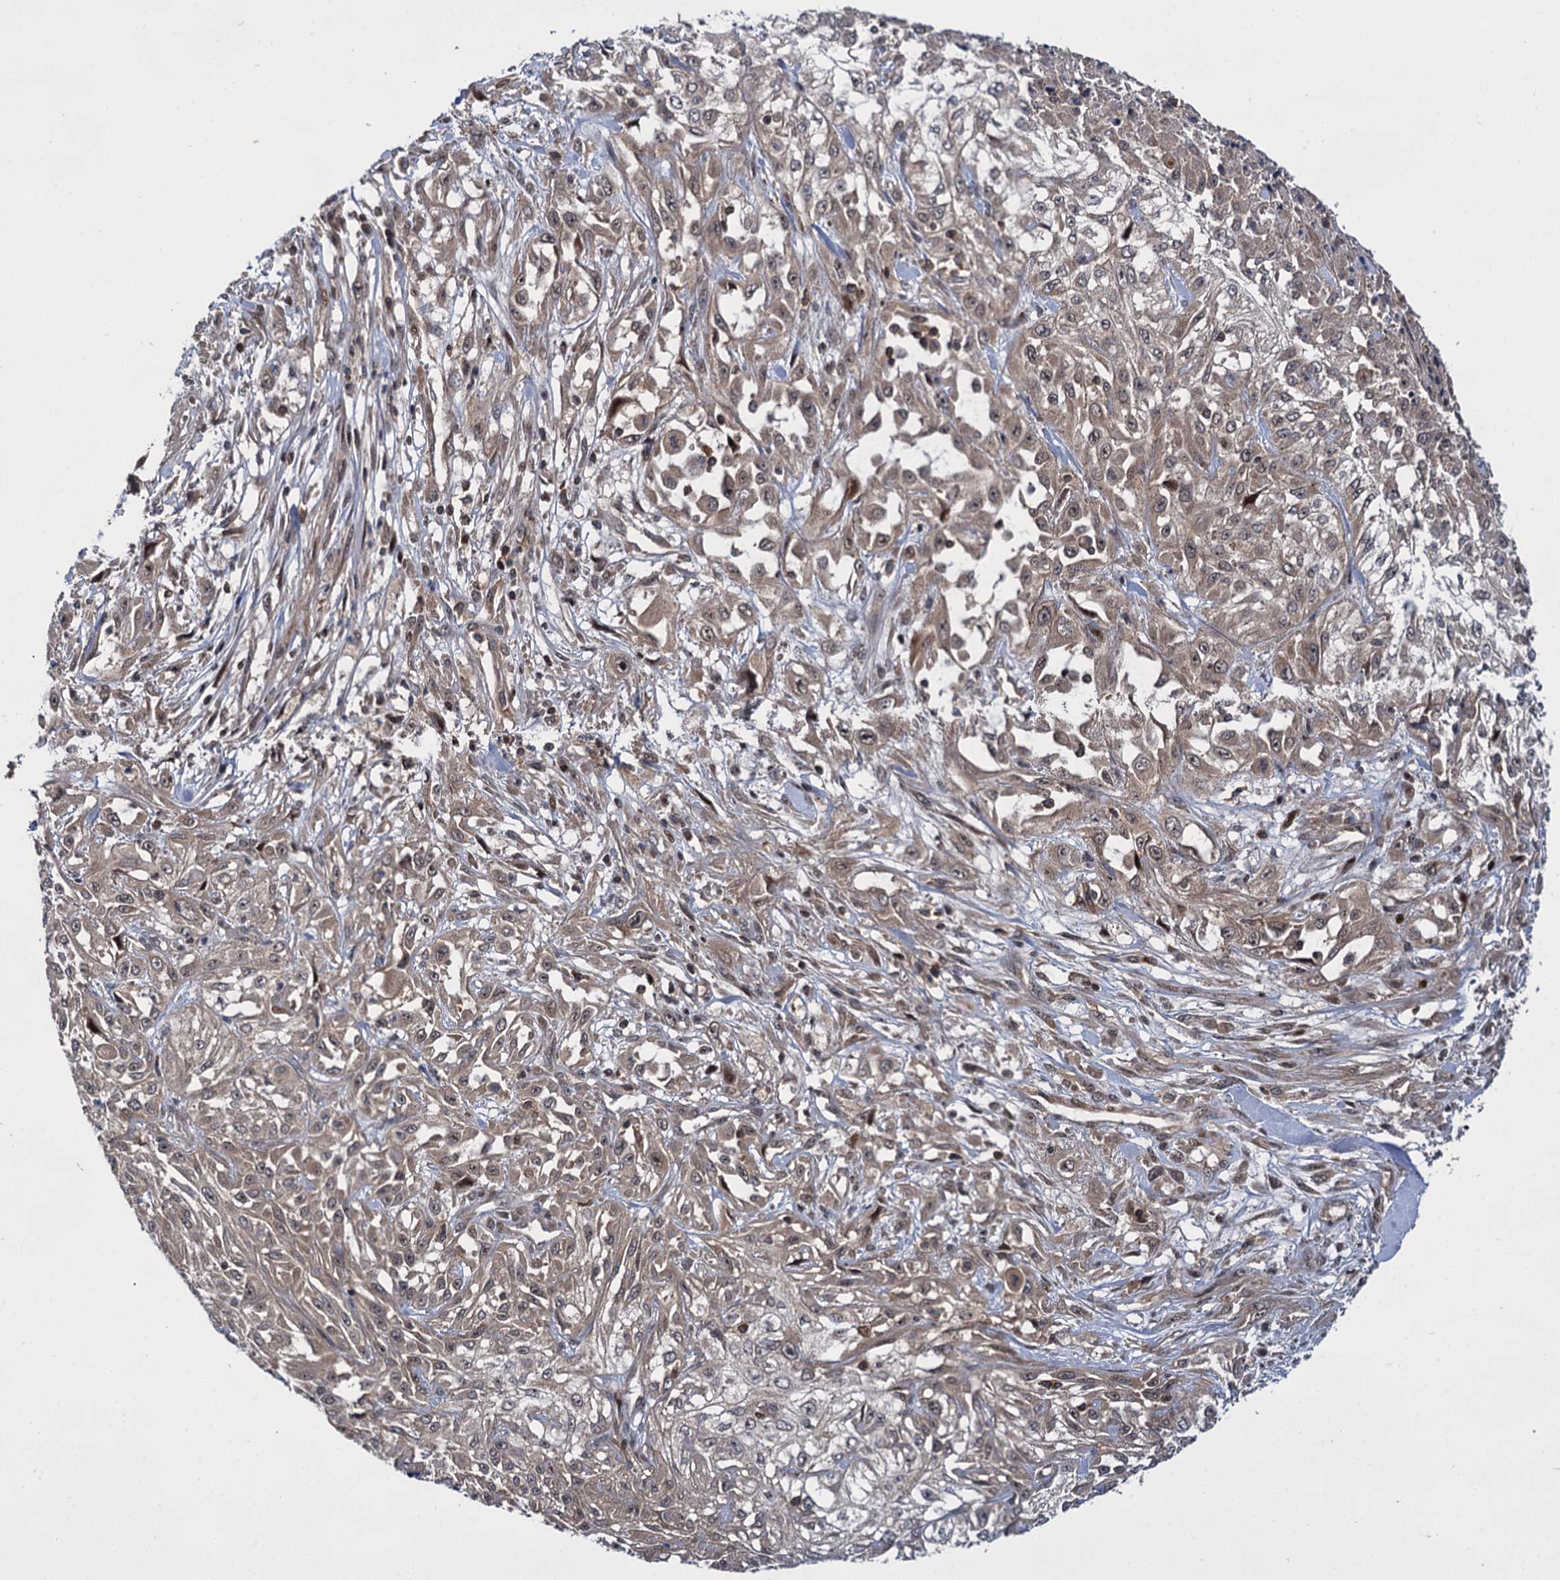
{"staining": {"intensity": "weak", "quantity": ">75%", "location": "cytoplasmic/membranous,nuclear"}, "tissue": "skin cancer", "cell_type": "Tumor cells", "image_type": "cancer", "snomed": [{"axis": "morphology", "description": "Squamous cell carcinoma, NOS"}, {"axis": "morphology", "description": "Squamous cell carcinoma, metastatic, NOS"}, {"axis": "topography", "description": "Skin"}, {"axis": "topography", "description": "Lymph node"}], "caption": "Metastatic squamous cell carcinoma (skin) stained with a brown dye displays weak cytoplasmic/membranous and nuclear positive expression in about >75% of tumor cells.", "gene": "ABLIM1", "patient": {"sex": "male", "age": 75}}